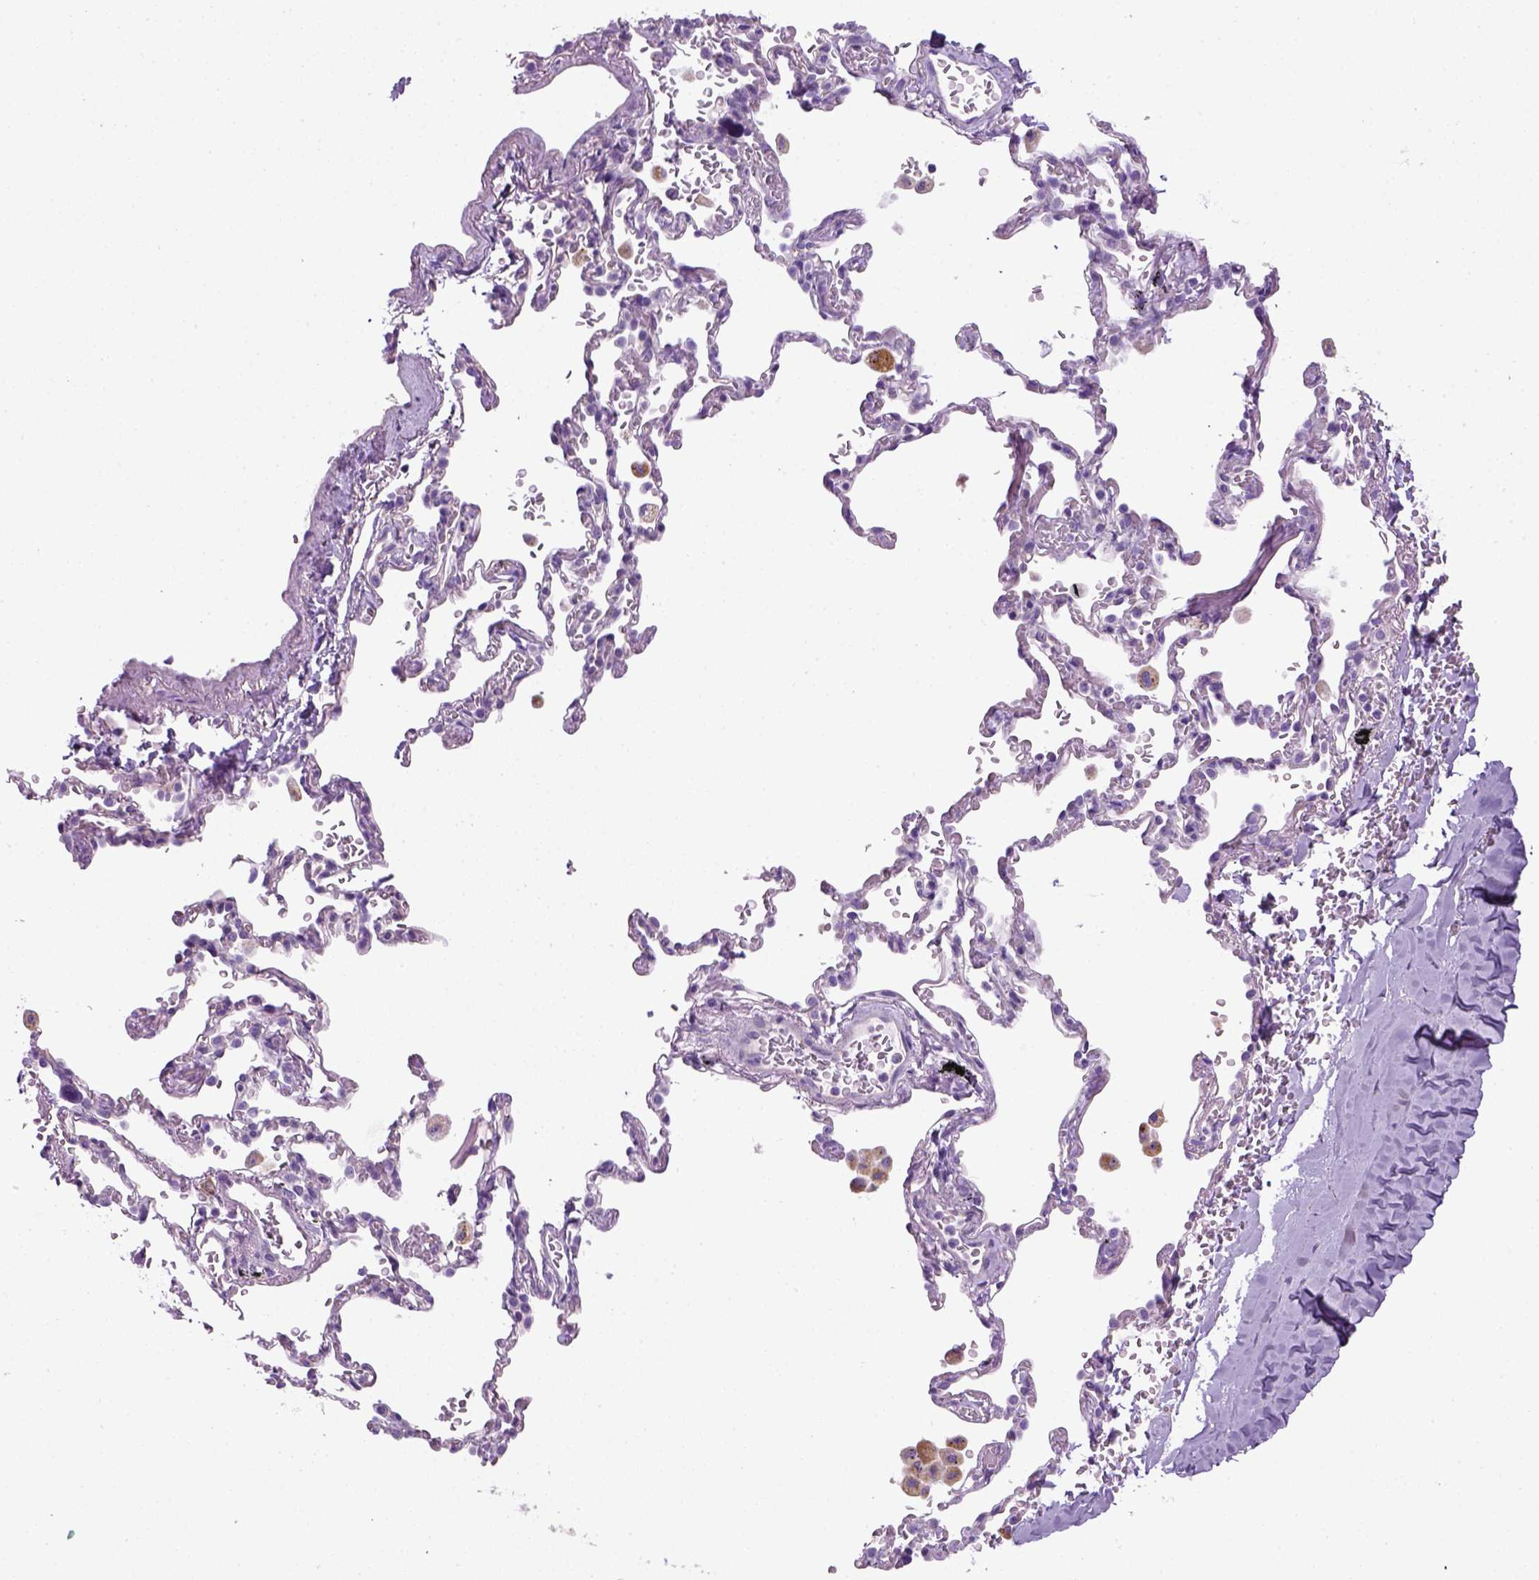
{"staining": {"intensity": "negative", "quantity": "none", "location": "none"}, "tissue": "adipose tissue", "cell_type": "Adipocytes", "image_type": "normal", "snomed": [{"axis": "morphology", "description": "Normal tissue, NOS"}, {"axis": "topography", "description": "Cartilage tissue"}, {"axis": "topography", "description": "Bronchus"}, {"axis": "topography", "description": "Peripheral nerve tissue"}], "caption": "Protein analysis of normal adipose tissue exhibits no significant expression in adipocytes.", "gene": "KRT71", "patient": {"sex": "male", "age": 67}}